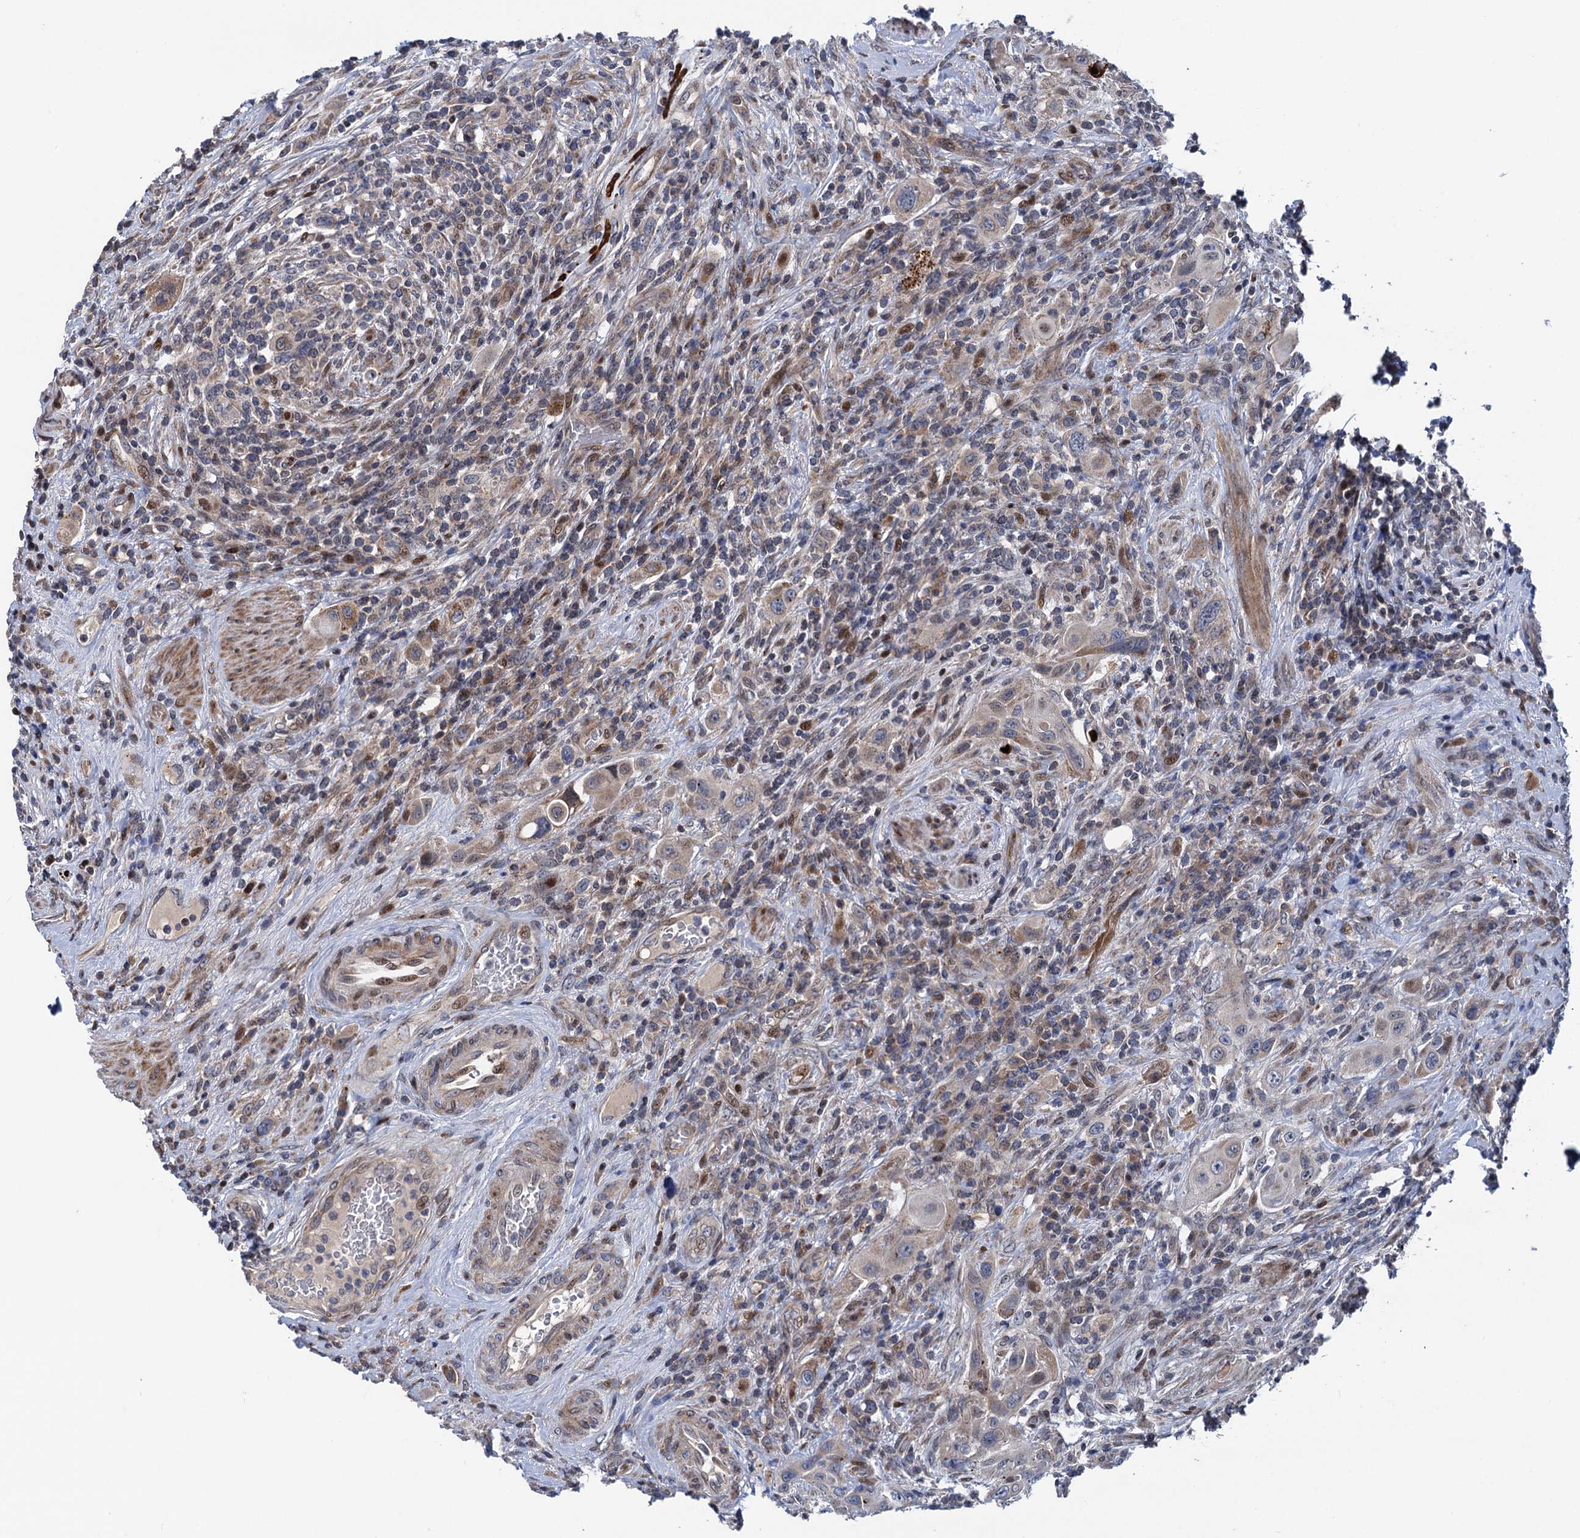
{"staining": {"intensity": "weak", "quantity": "<25%", "location": "cytoplasmic/membranous"}, "tissue": "urothelial cancer", "cell_type": "Tumor cells", "image_type": "cancer", "snomed": [{"axis": "morphology", "description": "Urothelial carcinoma, High grade"}, {"axis": "topography", "description": "Urinary bladder"}], "caption": "Tumor cells are negative for protein expression in human urothelial cancer.", "gene": "UBR1", "patient": {"sex": "male", "age": 50}}